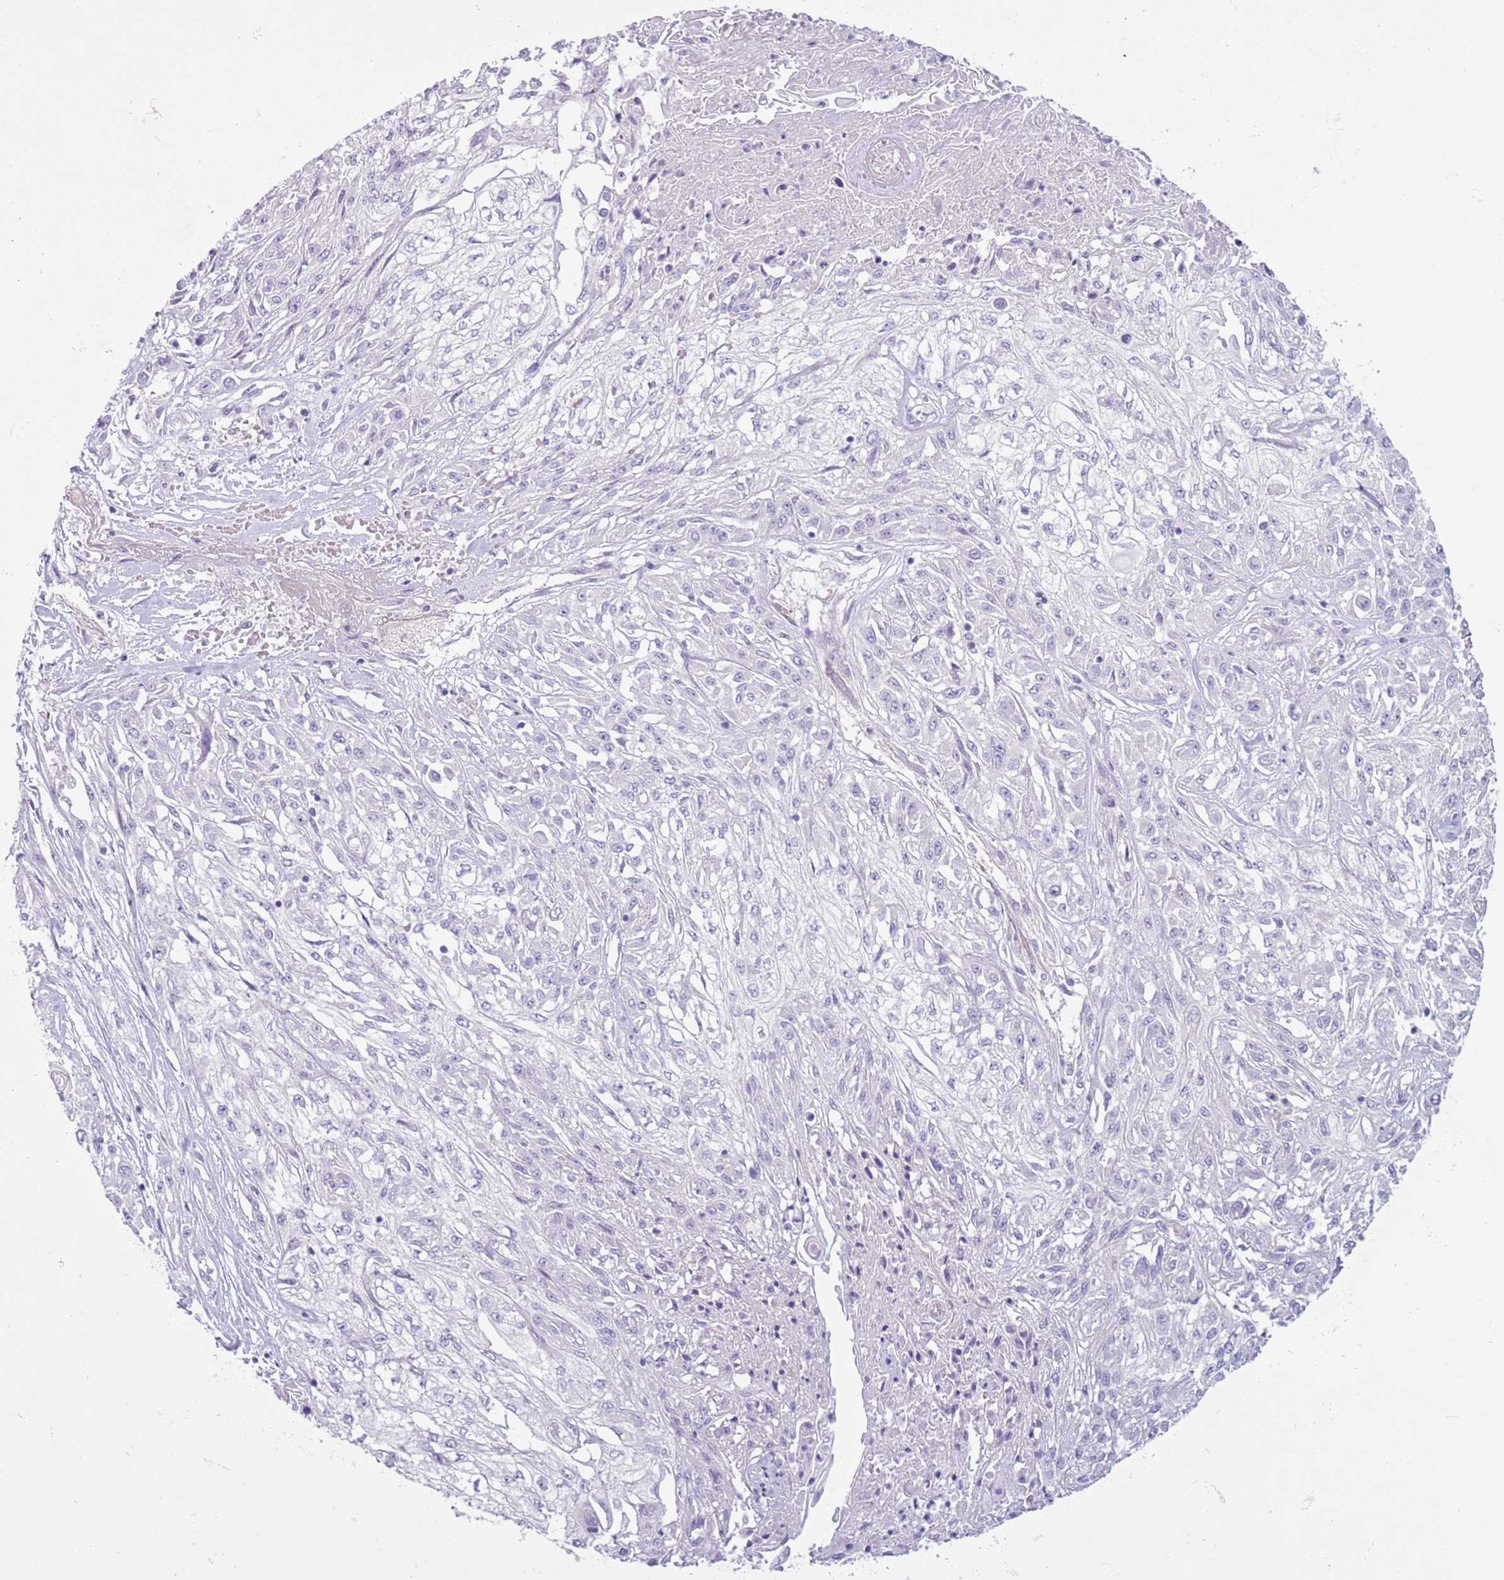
{"staining": {"intensity": "negative", "quantity": "none", "location": "none"}, "tissue": "skin cancer", "cell_type": "Tumor cells", "image_type": "cancer", "snomed": [{"axis": "morphology", "description": "Squamous cell carcinoma, NOS"}, {"axis": "morphology", "description": "Squamous cell carcinoma, metastatic, NOS"}, {"axis": "topography", "description": "Skin"}, {"axis": "topography", "description": "Lymph node"}], "caption": "A micrograph of skin metastatic squamous cell carcinoma stained for a protein reveals no brown staining in tumor cells. (DAB (3,3'-diaminobenzidine) immunohistochemistry (IHC) visualized using brightfield microscopy, high magnification).", "gene": "ZNF239", "patient": {"sex": "male", "age": 75}}